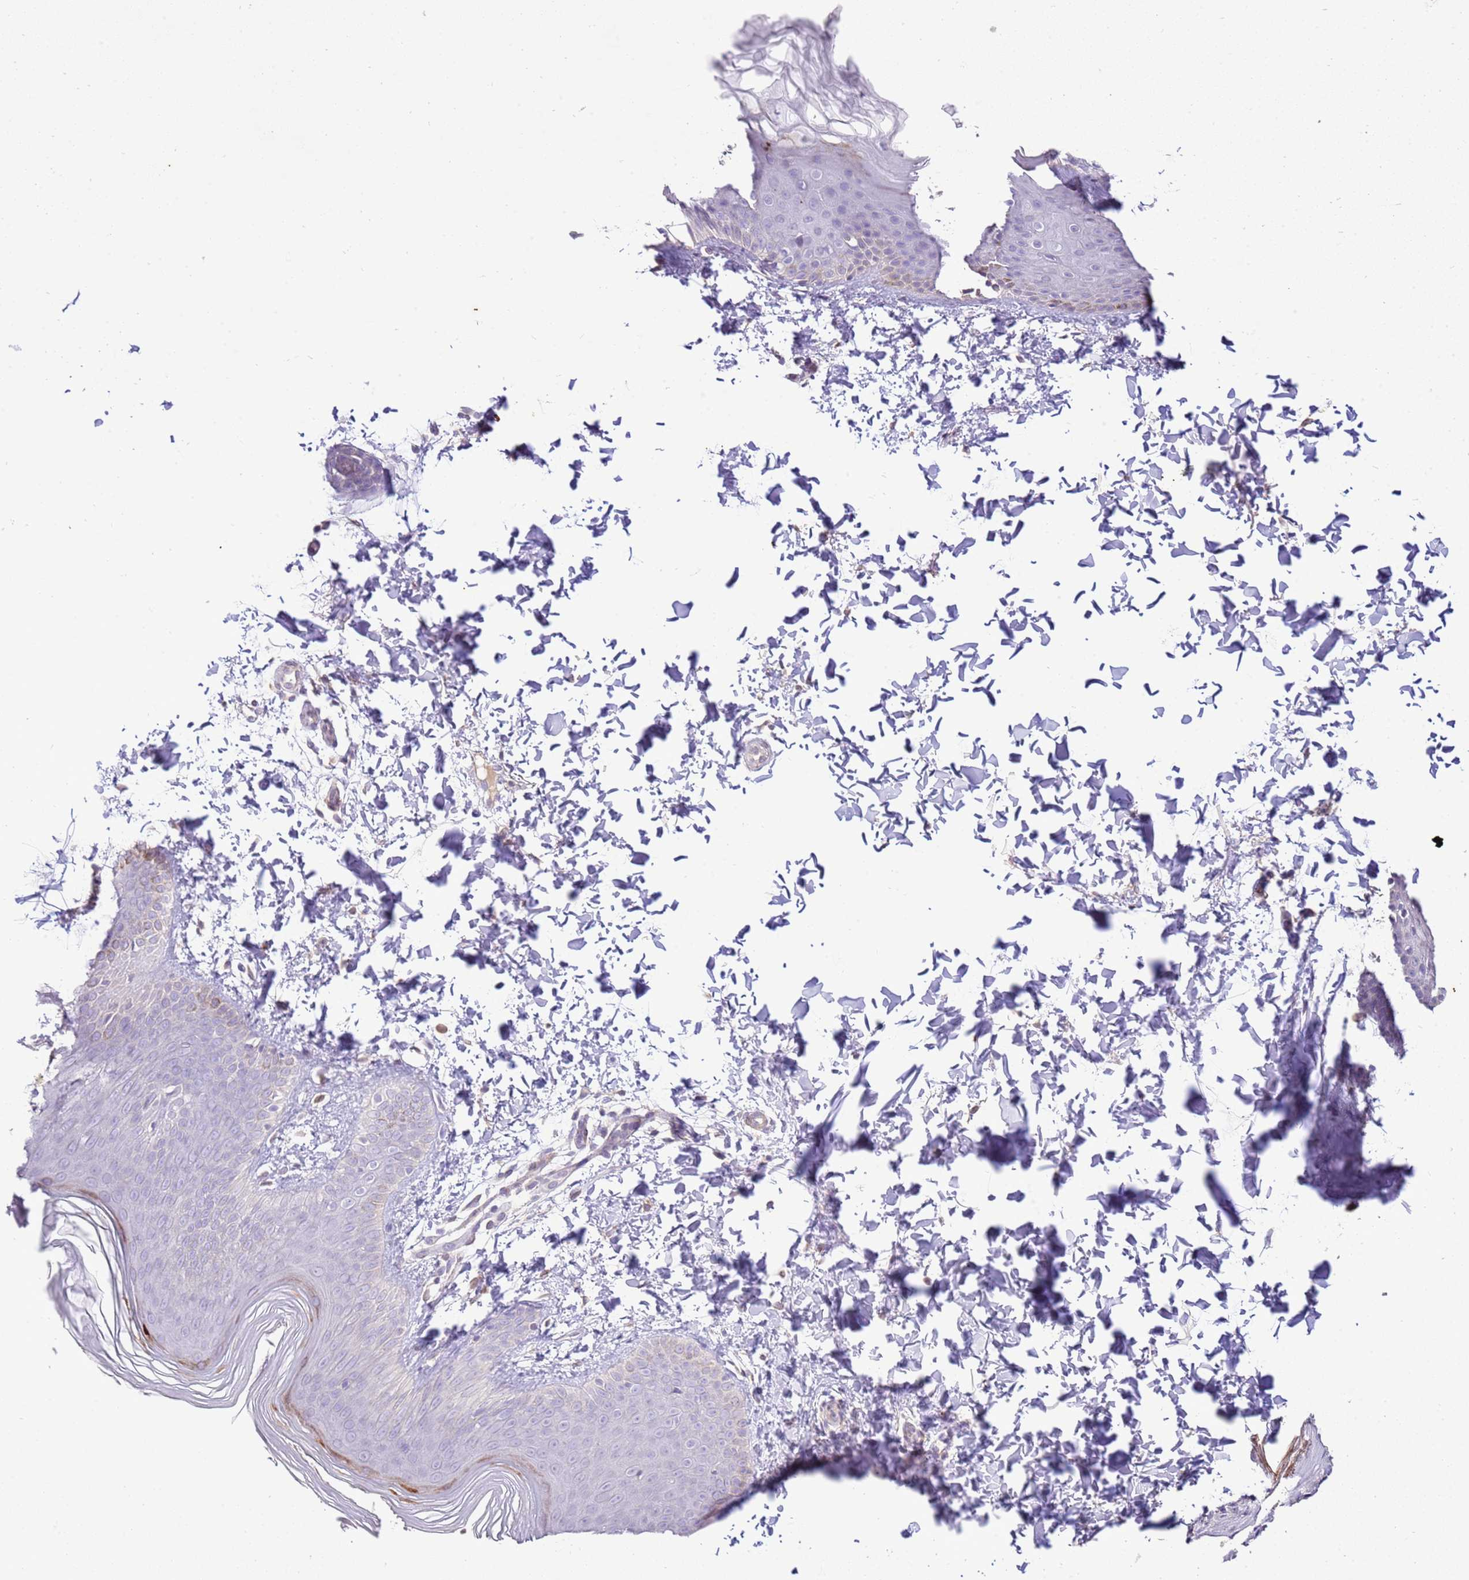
{"staining": {"intensity": "strong", "quantity": "25%-75%", "location": "cytoplasmic/membranous,nuclear"}, "tissue": "skin", "cell_type": "Epidermal cells", "image_type": "normal", "snomed": [{"axis": "morphology", "description": "Normal tissue, NOS"}, {"axis": "morphology", "description": "Inflammation, NOS"}, {"axis": "topography", "description": "Soft tissue"}, {"axis": "topography", "description": "Anal"}], "caption": "Unremarkable skin demonstrates strong cytoplasmic/membranous,nuclear expression in approximately 25%-75% of epidermal cells Using DAB (3,3'-diaminobenzidine) (brown) and hematoxylin (blue) stains, captured at high magnification using brightfield microscopy..", "gene": "TMEM47", "patient": {"sex": "female", "age": 15}}